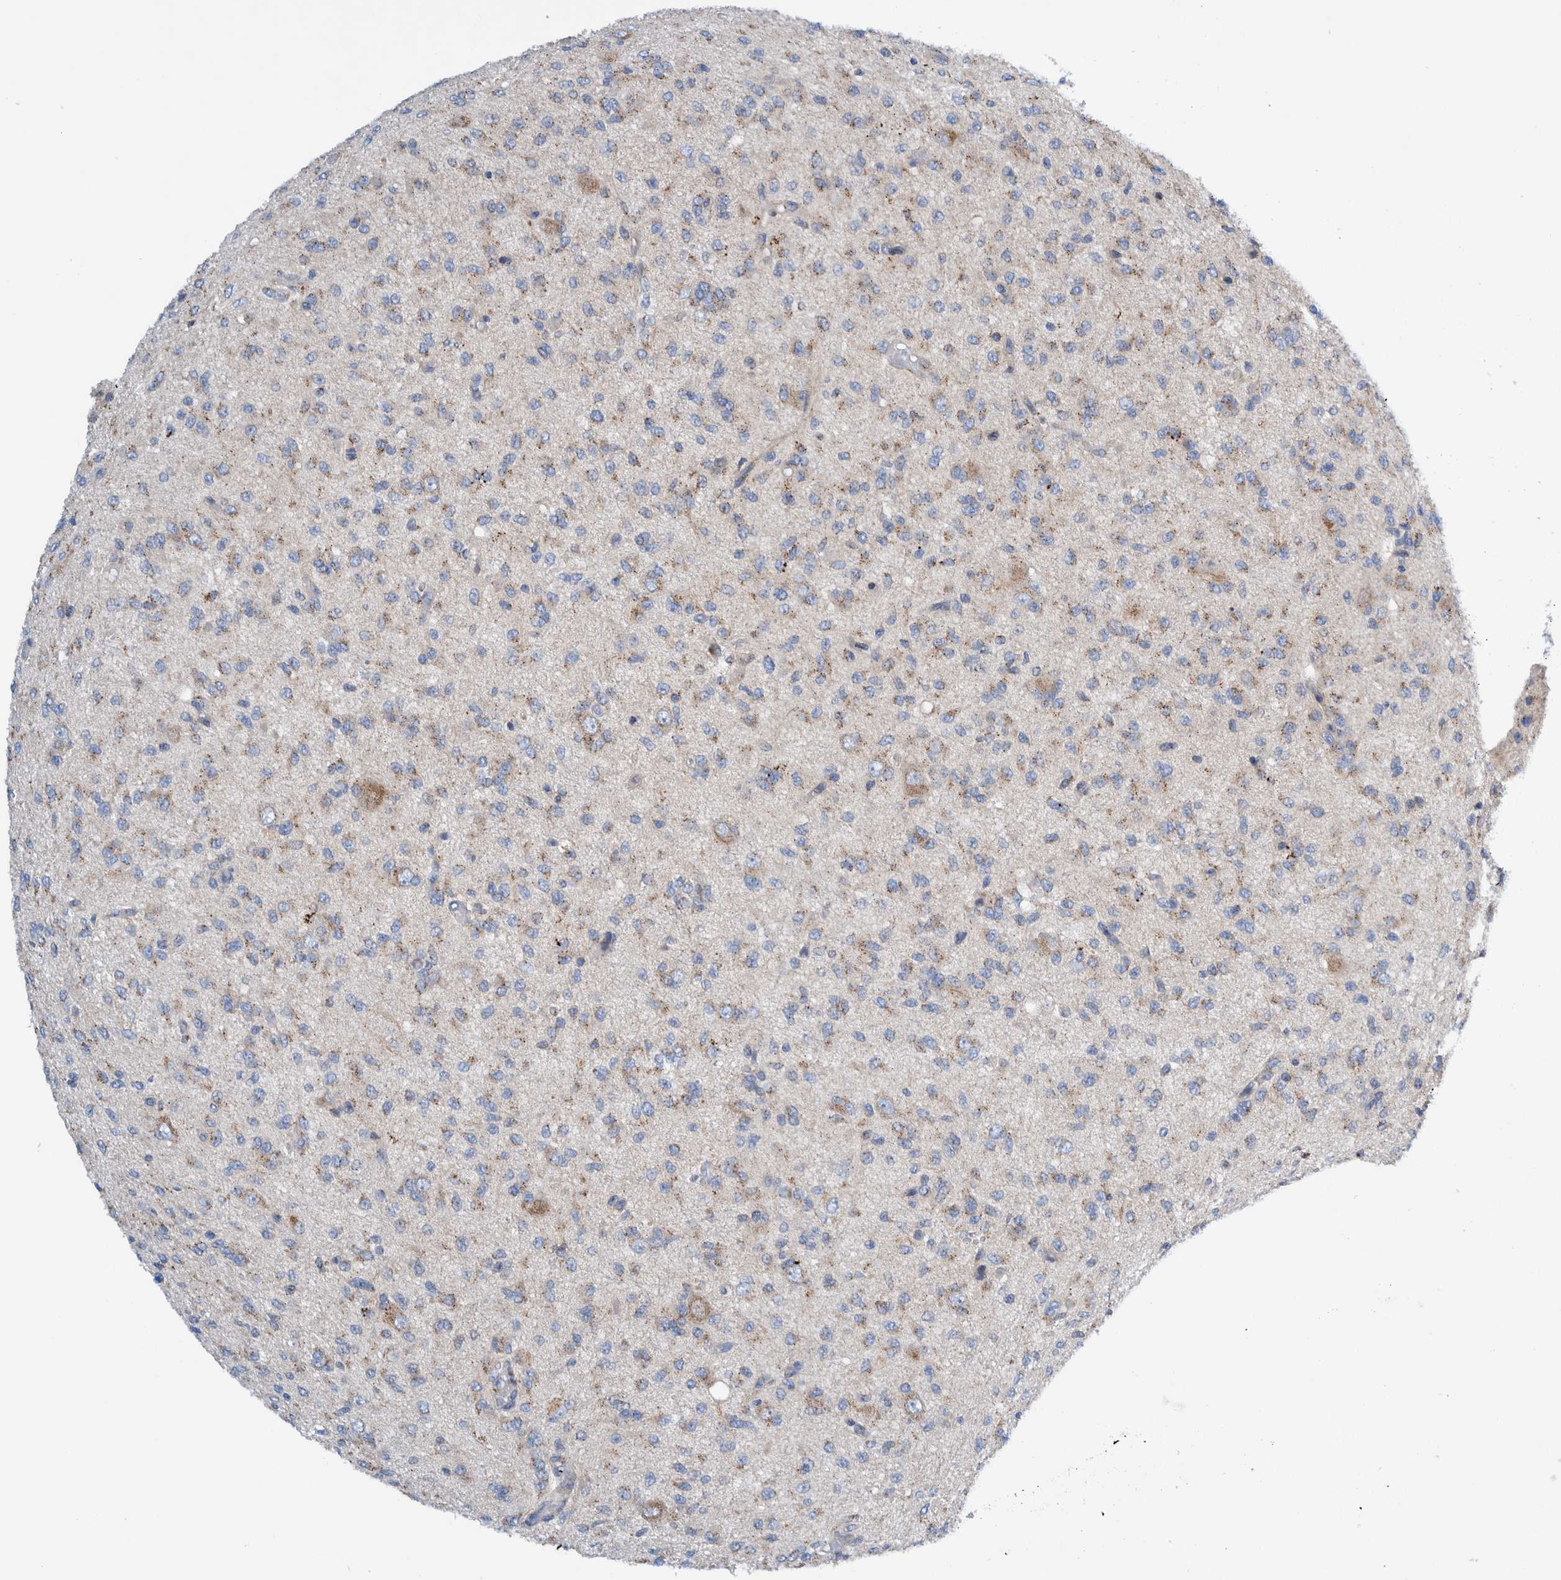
{"staining": {"intensity": "weak", "quantity": "25%-75%", "location": "cytoplasmic/membranous"}, "tissue": "glioma", "cell_type": "Tumor cells", "image_type": "cancer", "snomed": [{"axis": "morphology", "description": "Glioma, malignant, High grade"}, {"axis": "topography", "description": "Brain"}], "caption": "Weak cytoplasmic/membranous positivity is present in about 25%-75% of tumor cells in glioma.", "gene": "TRIM58", "patient": {"sex": "female", "age": 59}}